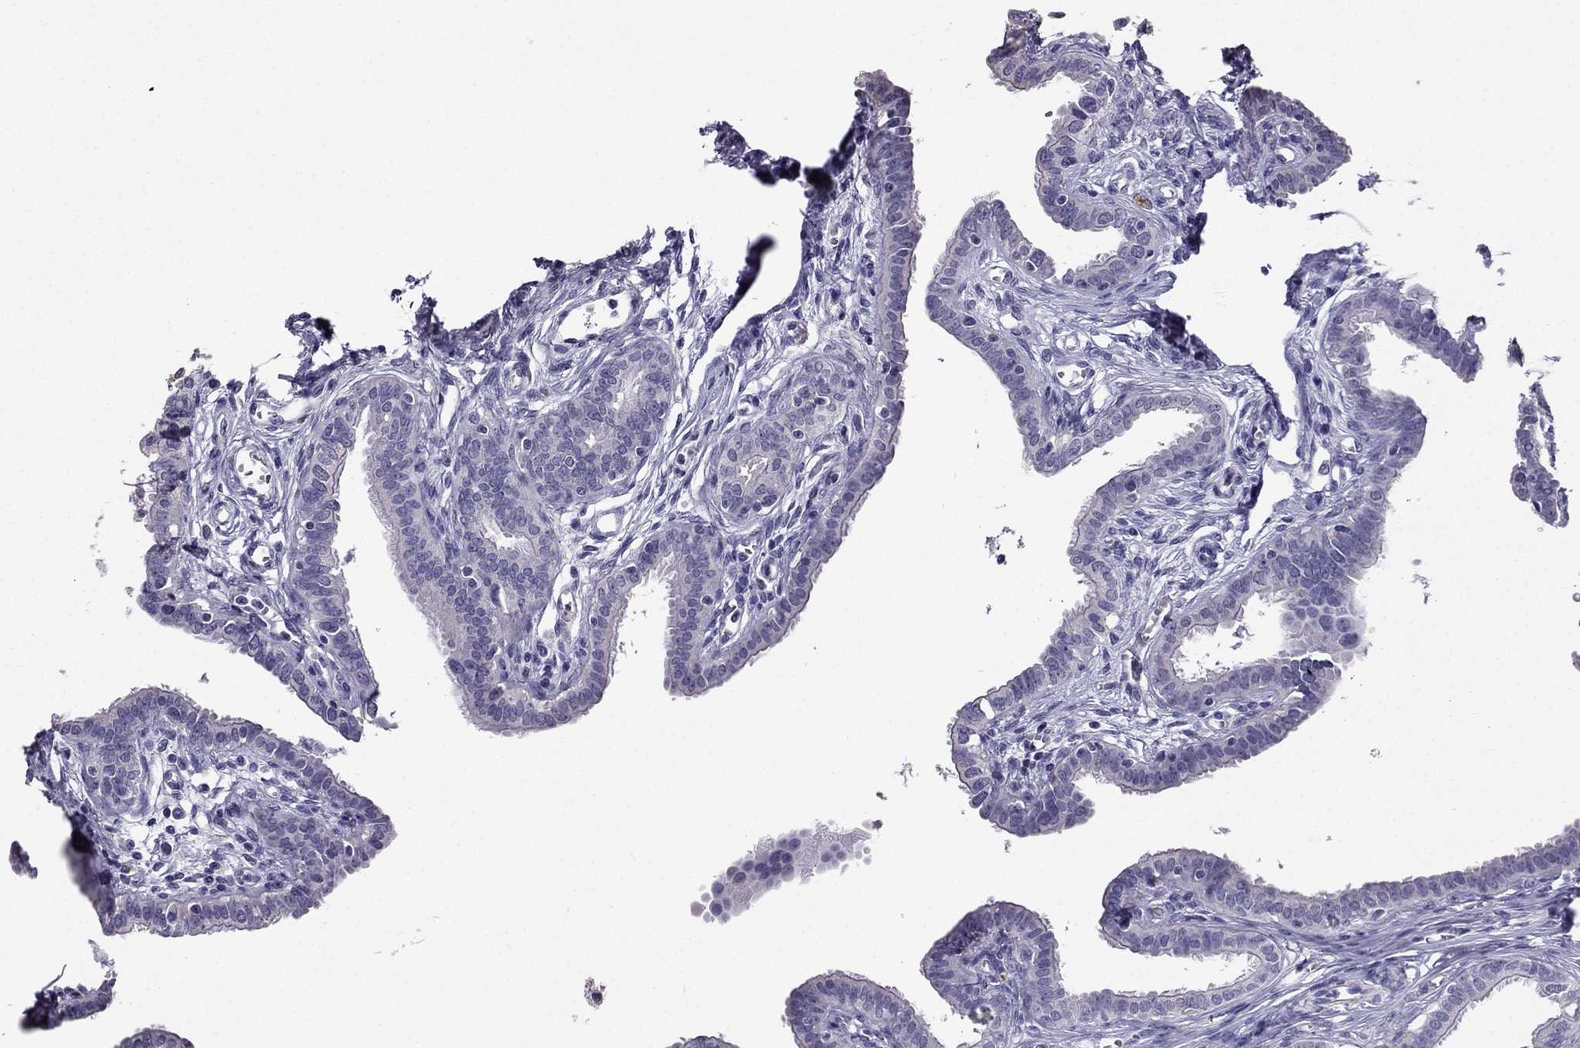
{"staining": {"intensity": "negative", "quantity": "none", "location": "none"}, "tissue": "fallopian tube", "cell_type": "Glandular cells", "image_type": "normal", "snomed": [{"axis": "morphology", "description": "Normal tissue, NOS"}, {"axis": "morphology", "description": "Carcinoma, endometroid"}, {"axis": "topography", "description": "Fallopian tube"}, {"axis": "topography", "description": "Ovary"}], "caption": "The image displays no significant staining in glandular cells of fallopian tube. The staining was performed using DAB to visualize the protein expression in brown, while the nuclei were stained in blue with hematoxylin (Magnification: 20x).", "gene": "ARHGAP11A", "patient": {"sex": "female", "age": 42}}